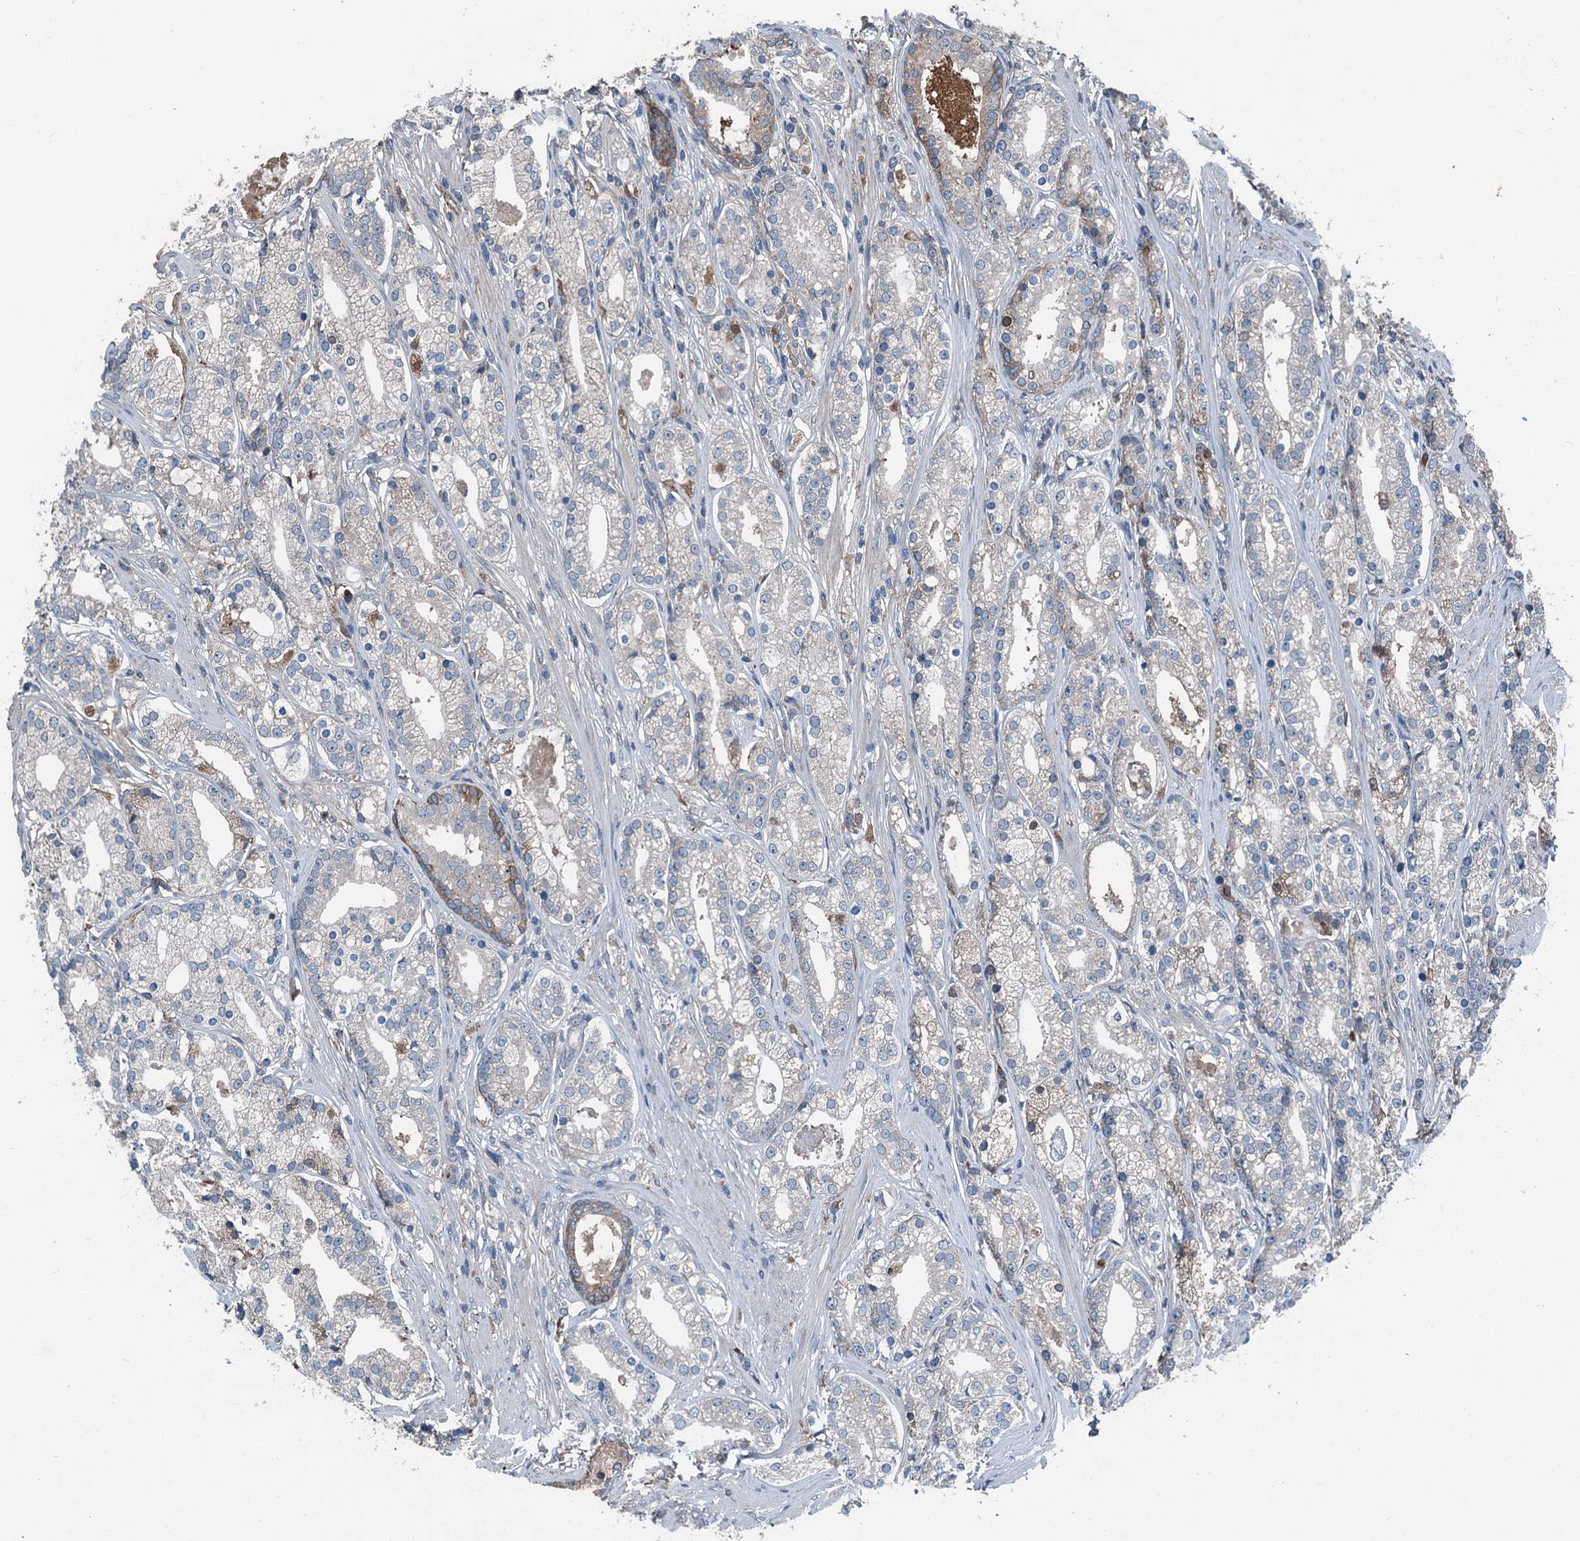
{"staining": {"intensity": "negative", "quantity": "none", "location": "none"}, "tissue": "prostate cancer", "cell_type": "Tumor cells", "image_type": "cancer", "snomed": [{"axis": "morphology", "description": "Adenocarcinoma, High grade"}, {"axis": "topography", "description": "Prostate"}], "caption": "Micrograph shows no protein expression in tumor cells of prostate high-grade adenocarcinoma tissue.", "gene": "PDSS1", "patient": {"sex": "male", "age": 69}}